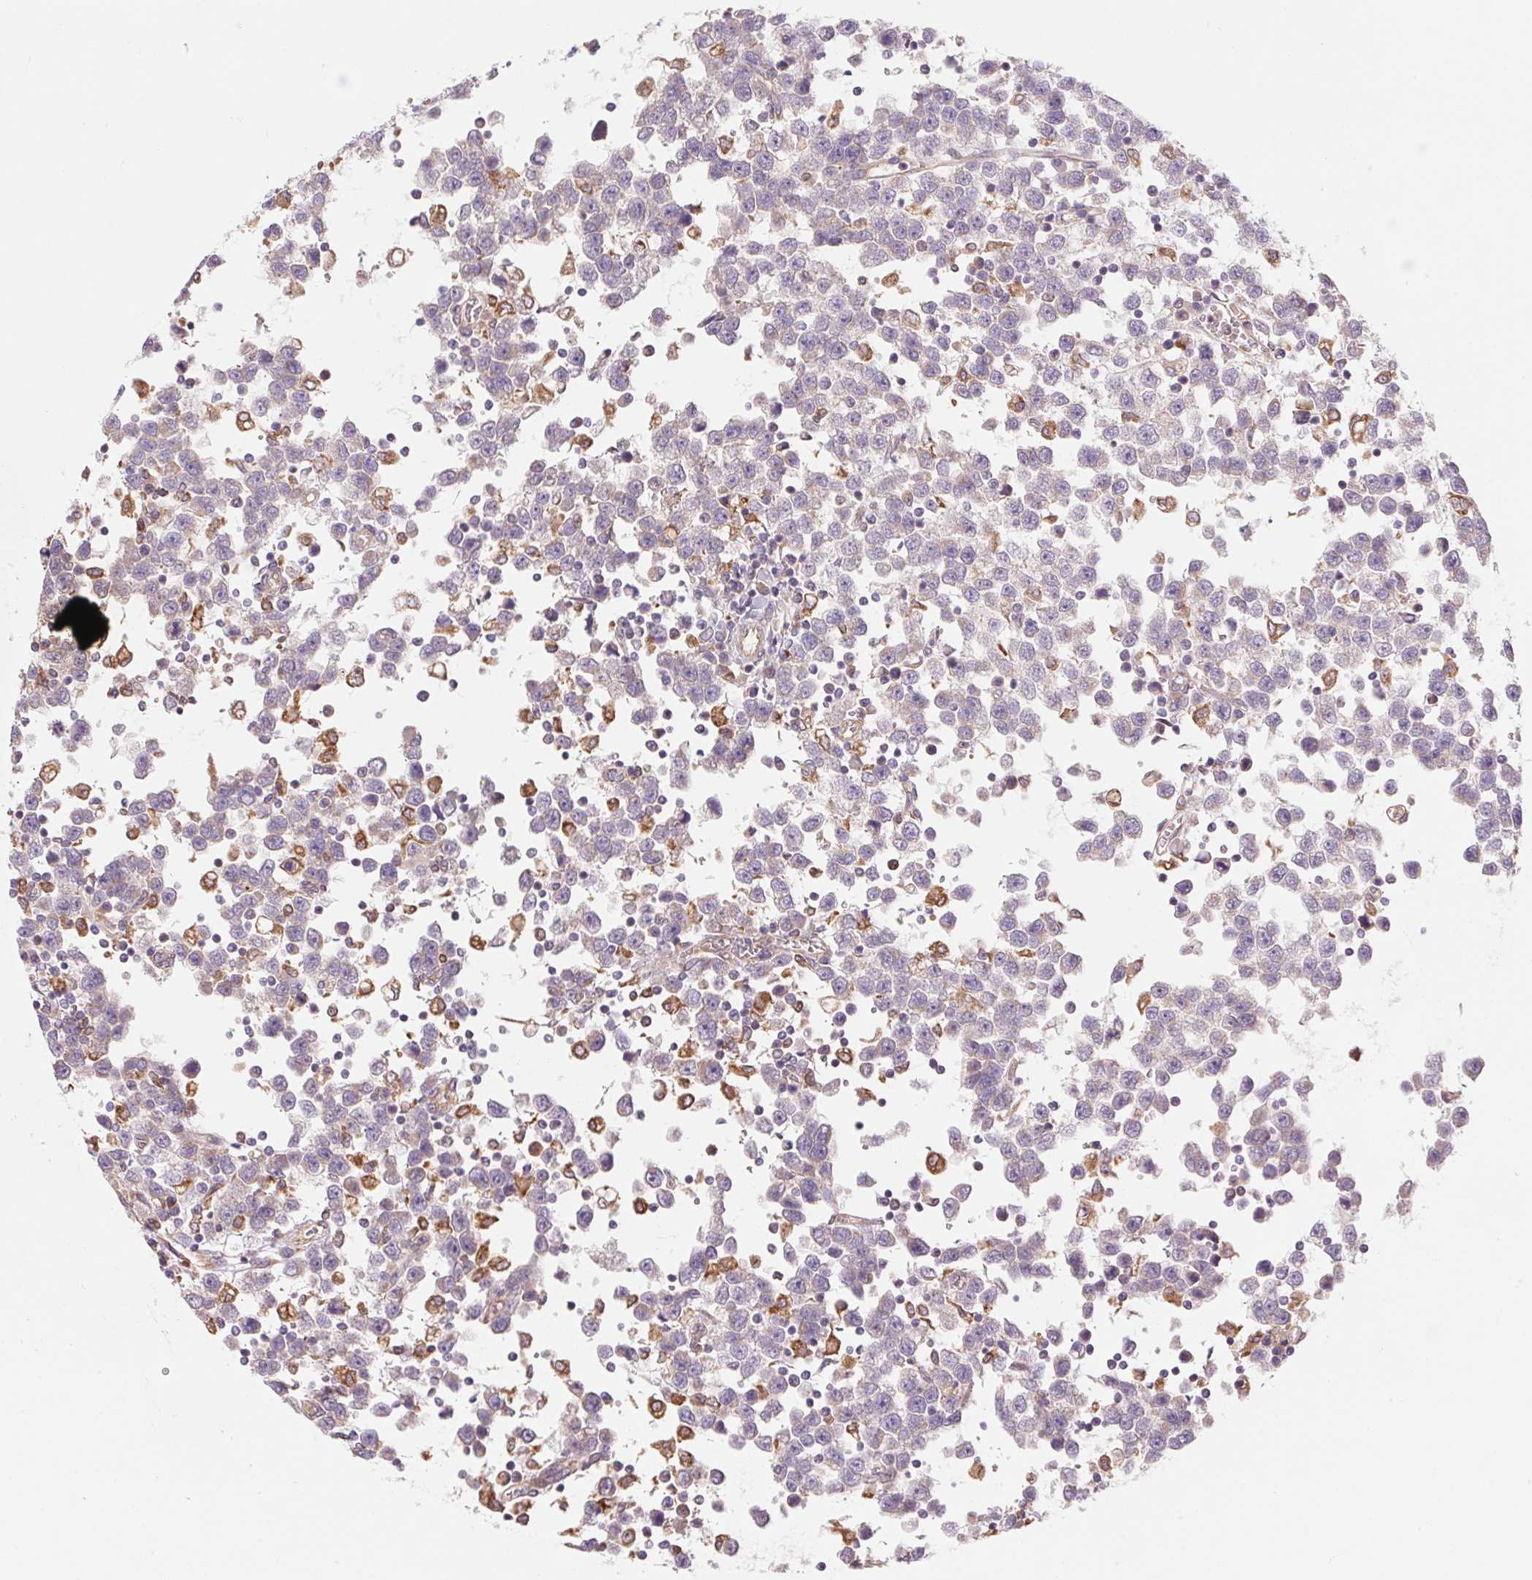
{"staining": {"intensity": "weak", "quantity": "<25%", "location": "cytoplasmic/membranous"}, "tissue": "testis cancer", "cell_type": "Tumor cells", "image_type": "cancer", "snomed": [{"axis": "morphology", "description": "Seminoma, NOS"}, {"axis": "topography", "description": "Testis"}], "caption": "This is an immunohistochemistry (IHC) micrograph of human testis cancer (seminoma). There is no positivity in tumor cells.", "gene": "KLHL20", "patient": {"sex": "male", "age": 34}}